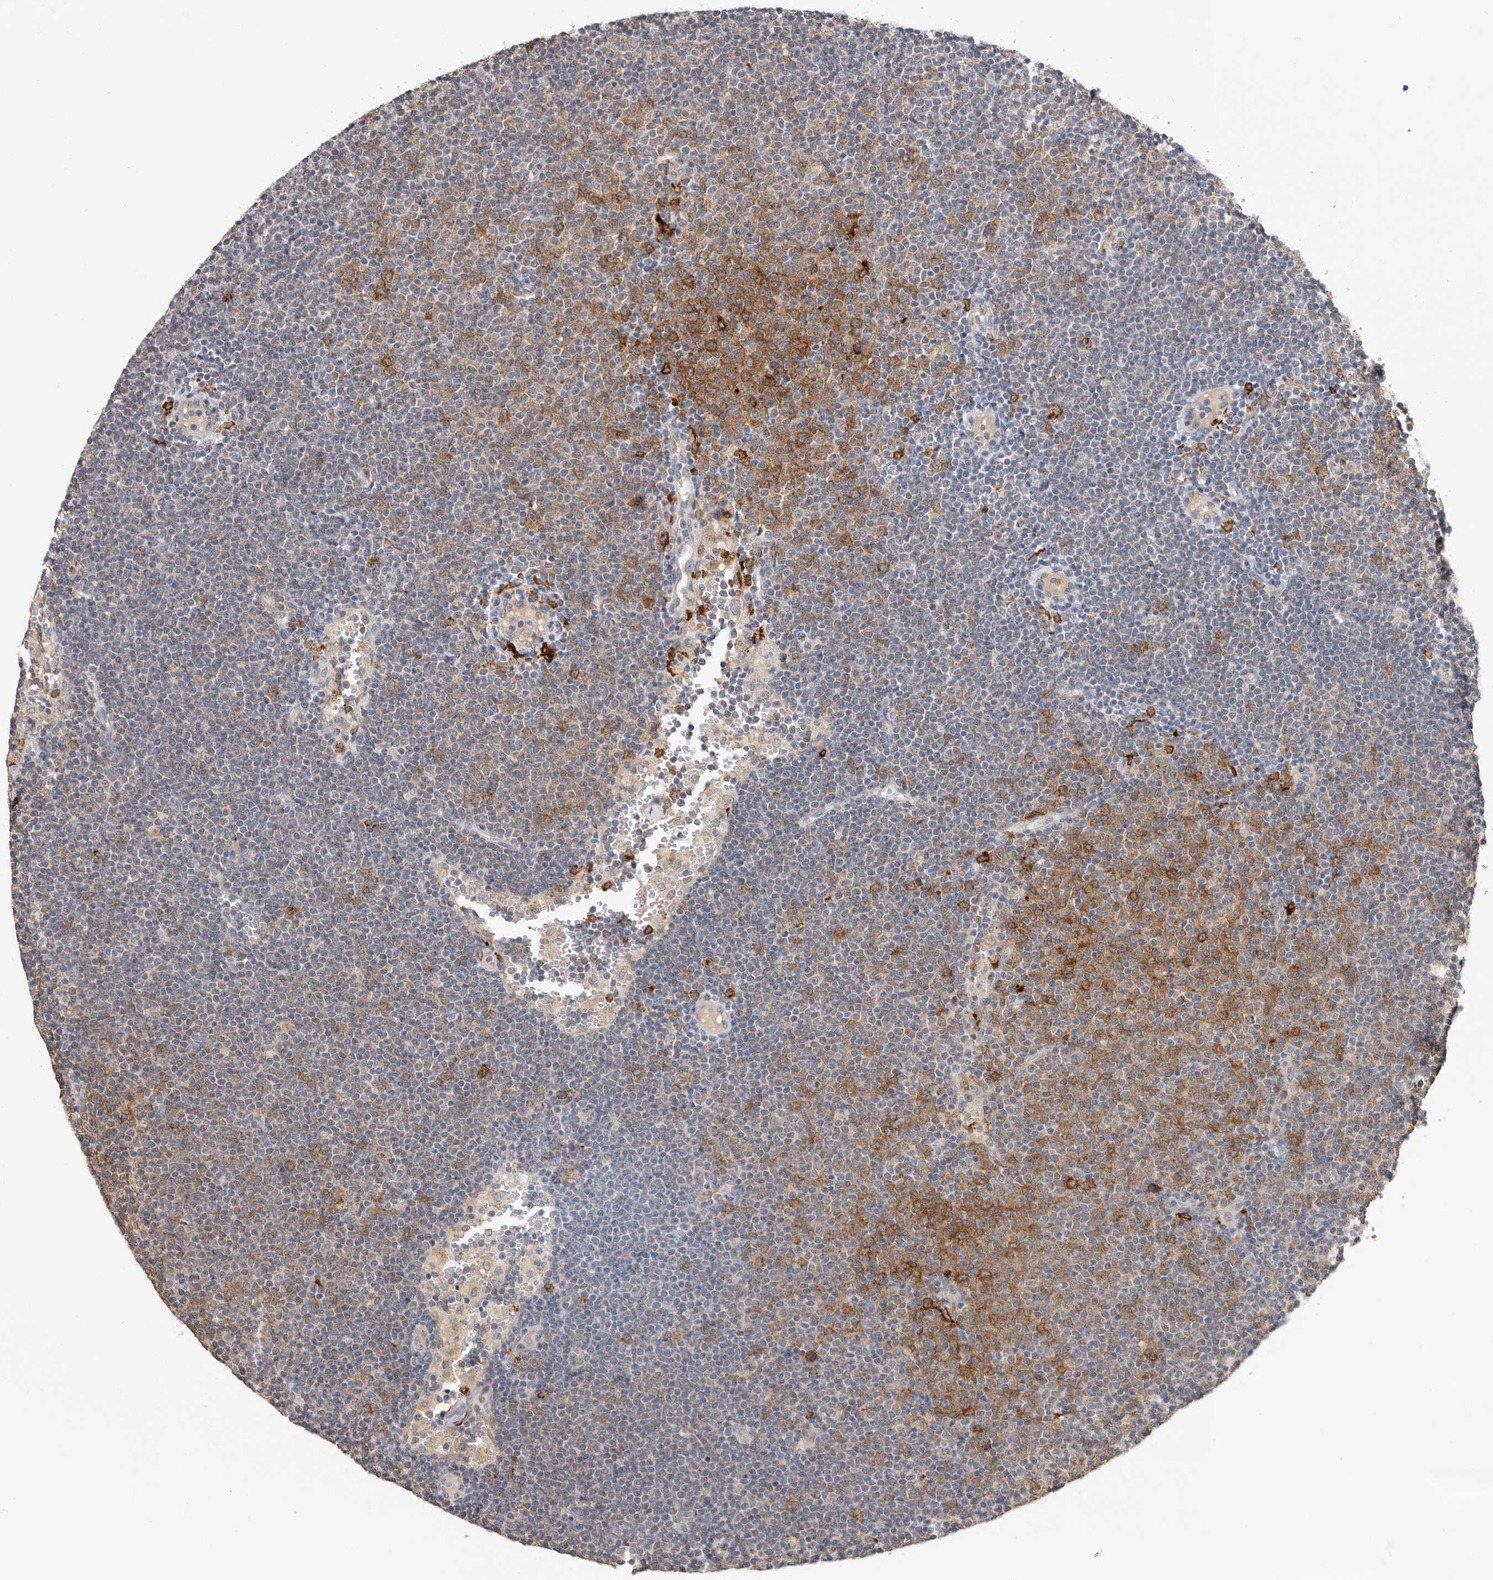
{"staining": {"intensity": "moderate", "quantity": "25%-75%", "location": "cytoplasmic/membranous"}, "tissue": "lymphoma", "cell_type": "Tumor cells", "image_type": "cancer", "snomed": [{"axis": "morphology", "description": "Malignant lymphoma, non-Hodgkin's type, Low grade"}, {"axis": "topography", "description": "Lymph node"}], "caption": "Immunohistochemical staining of malignant lymphoma, non-Hodgkin's type (low-grade) exhibits medium levels of moderate cytoplasmic/membranous protein positivity in approximately 25%-75% of tumor cells.", "gene": "TFRC", "patient": {"sex": "female", "age": 53}}